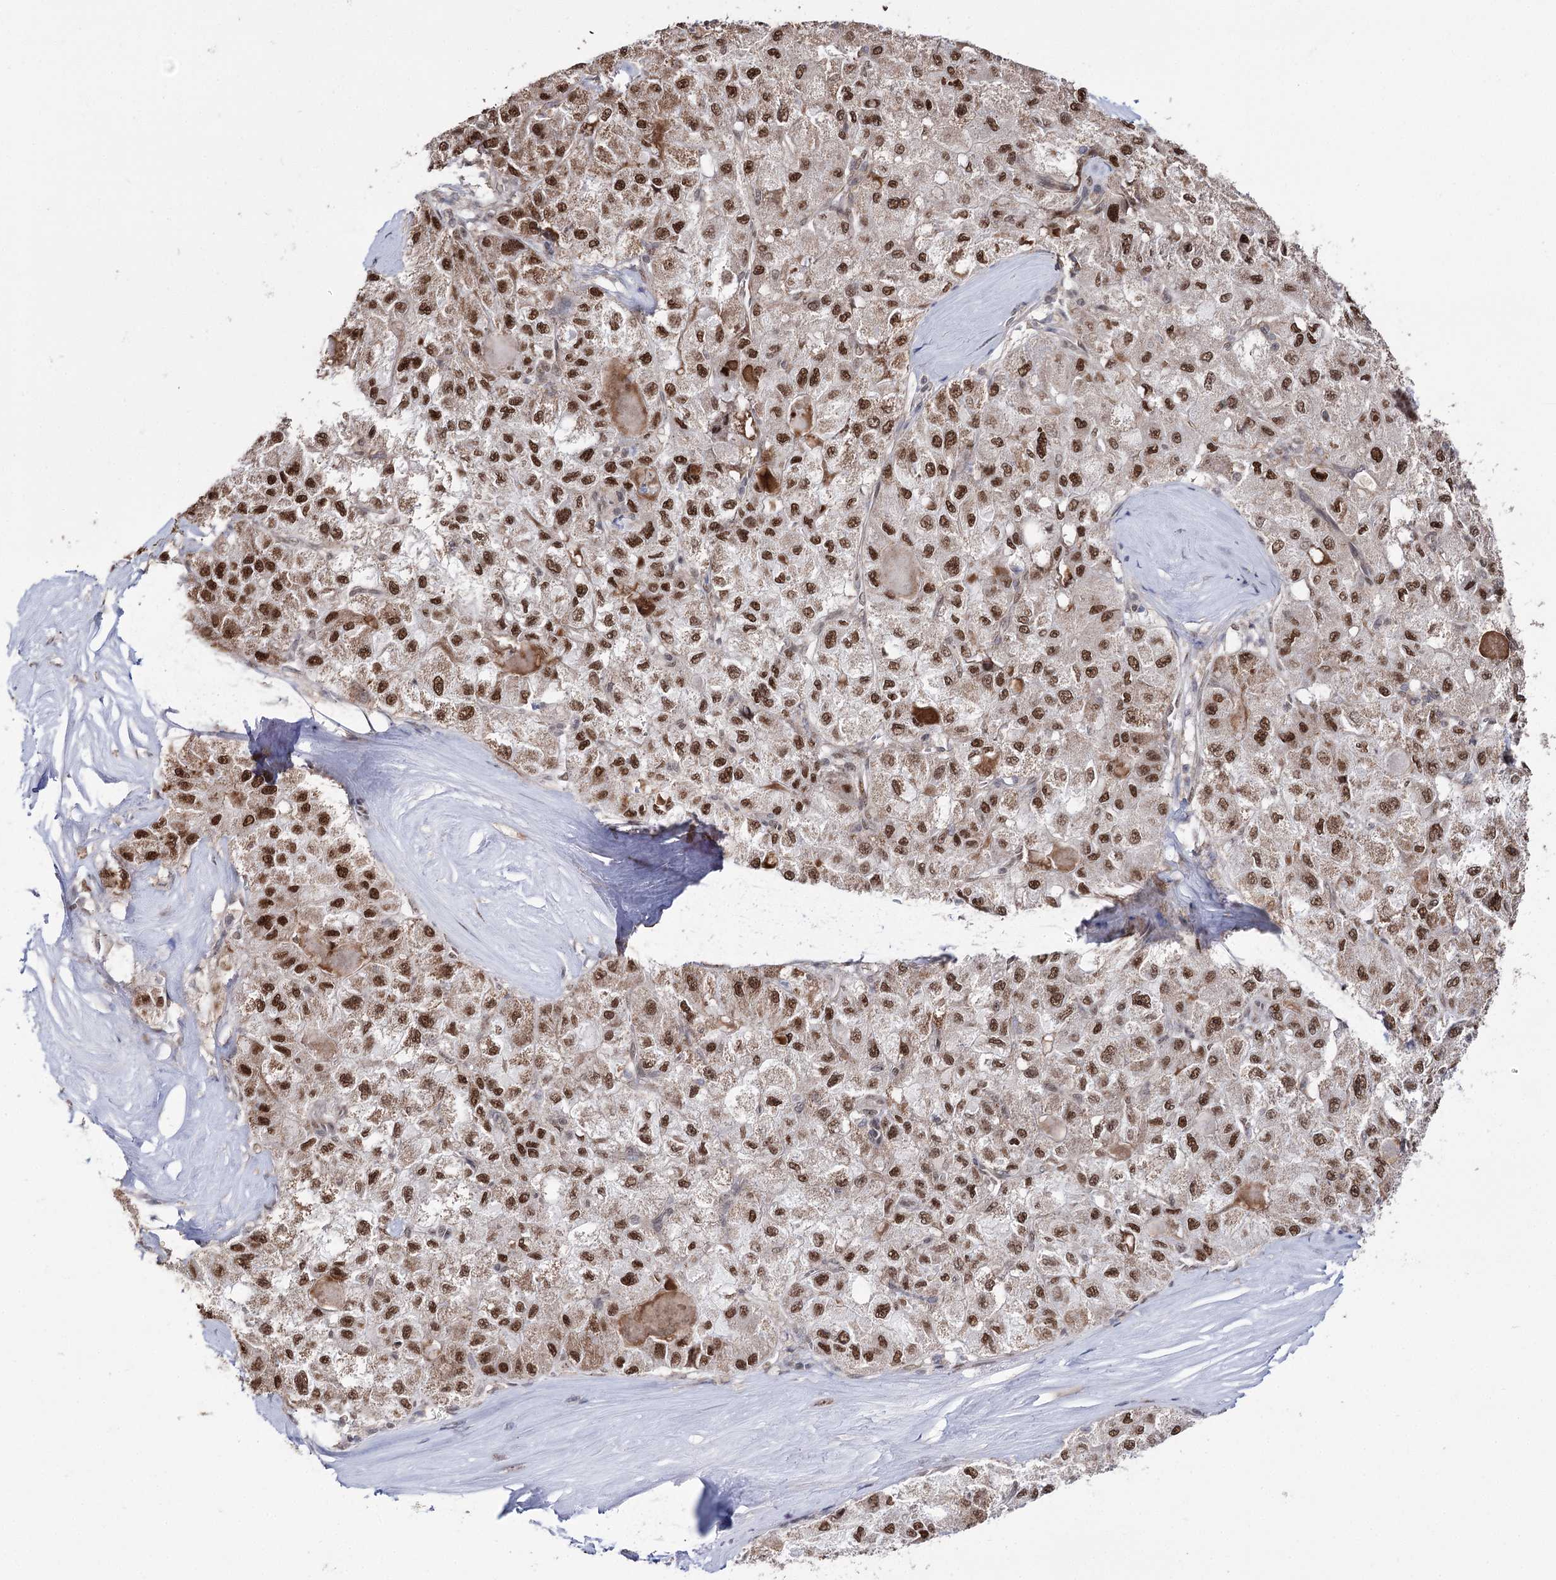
{"staining": {"intensity": "strong", "quantity": ">75%", "location": "cytoplasmic/membranous,nuclear"}, "tissue": "liver cancer", "cell_type": "Tumor cells", "image_type": "cancer", "snomed": [{"axis": "morphology", "description": "Carcinoma, Hepatocellular, NOS"}, {"axis": "topography", "description": "Liver"}], "caption": "Immunohistochemistry staining of liver hepatocellular carcinoma, which reveals high levels of strong cytoplasmic/membranous and nuclear expression in about >75% of tumor cells indicating strong cytoplasmic/membranous and nuclear protein positivity. The staining was performed using DAB (brown) for protein detection and nuclei were counterstained in hematoxylin (blue).", "gene": "VGLL4", "patient": {"sex": "male", "age": 80}}